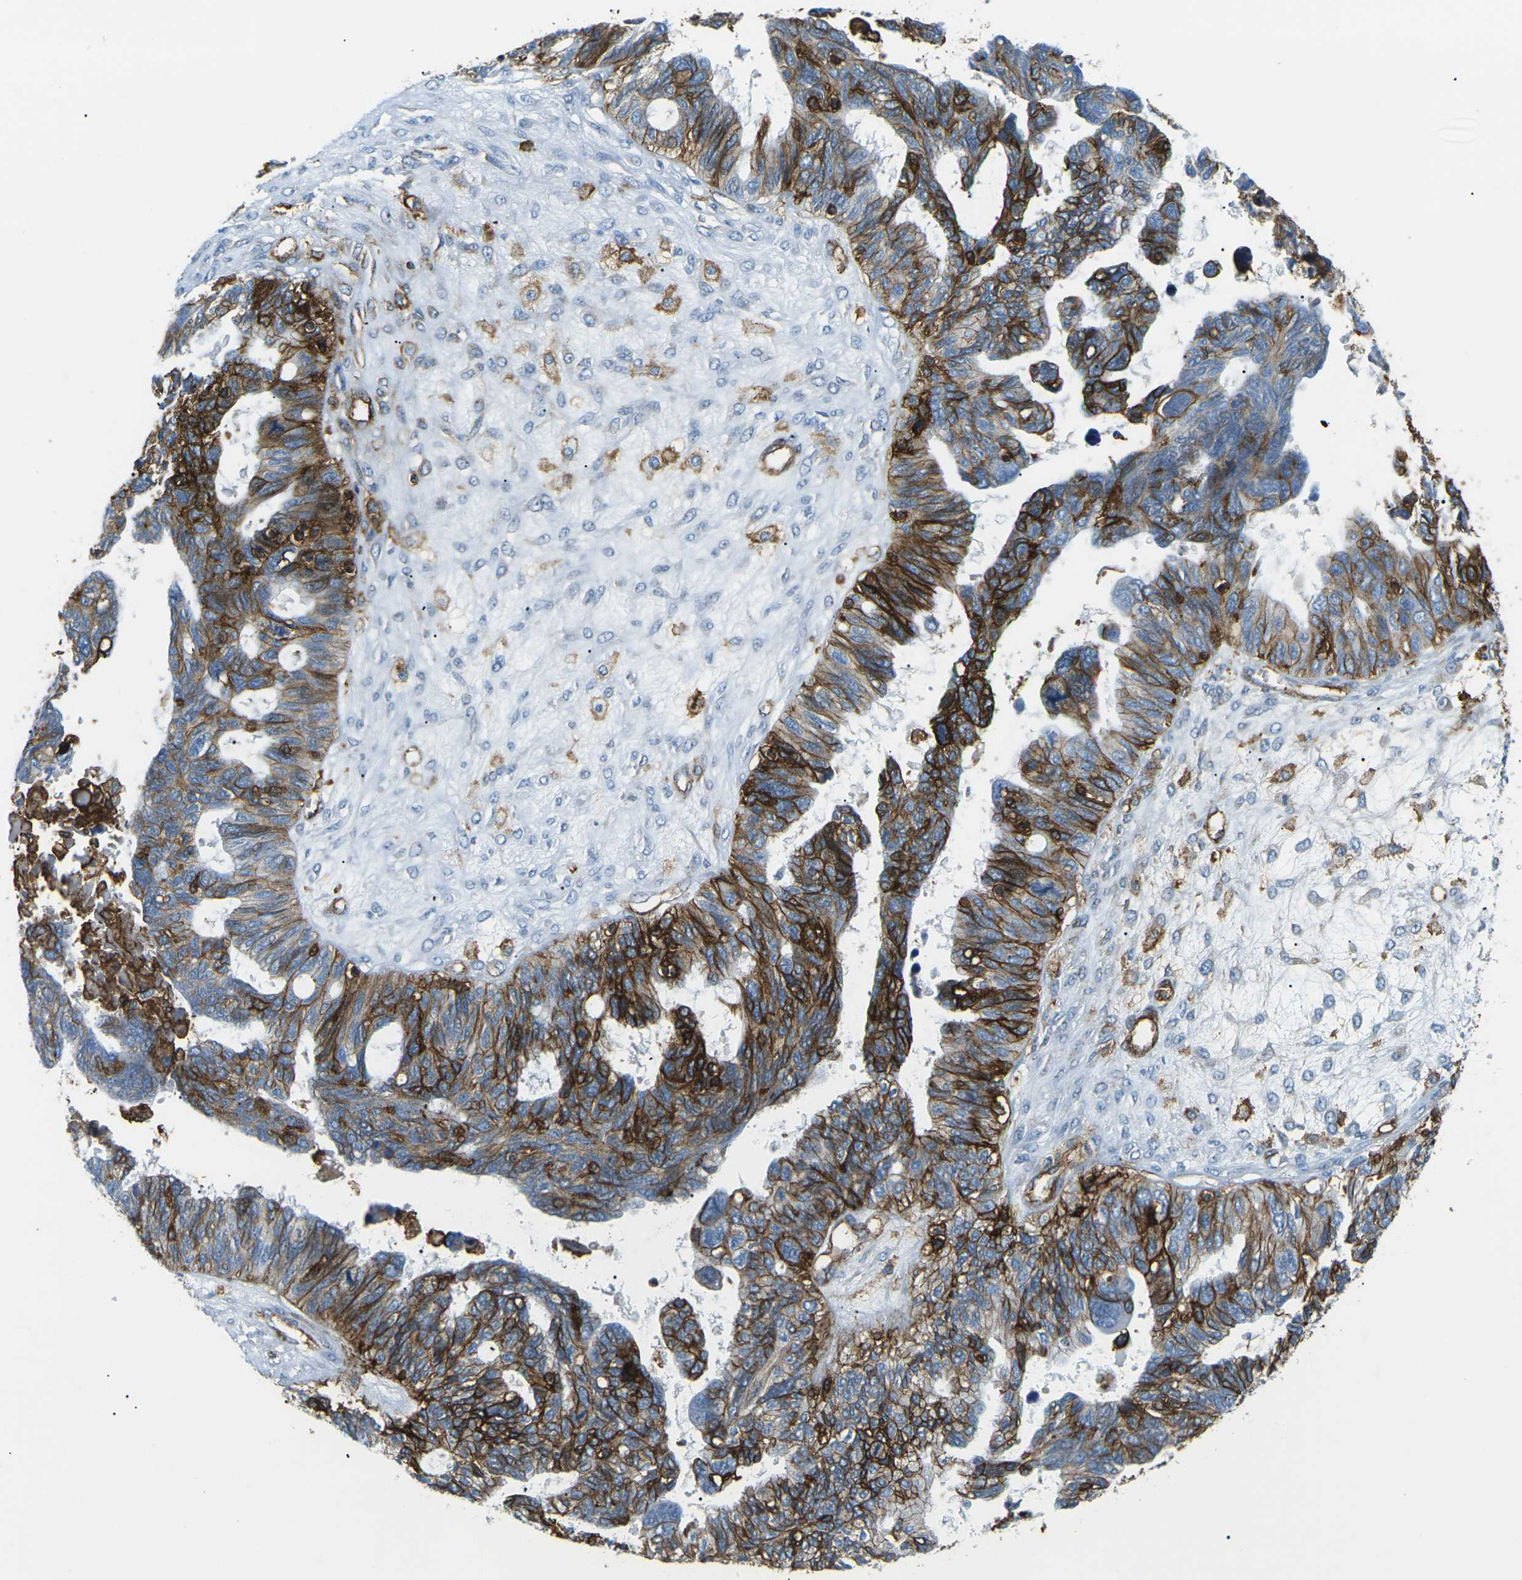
{"staining": {"intensity": "strong", "quantity": ">75%", "location": "cytoplasmic/membranous"}, "tissue": "ovarian cancer", "cell_type": "Tumor cells", "image_type": "cancer", "snomed": [{"axis": "morphology", "description": "Cystadenocarcinoma, serous, NOS"}, {"axis": "topography", "description": "Ovary"}], "caption": "Brown immunohistochemical staining in ovarian cancer reveals strong cytoplasmic/membranous positivity in about >75% of tumor cells.", "gene": "HLA-B", "patient": {"sex": "female", "age": 79}}